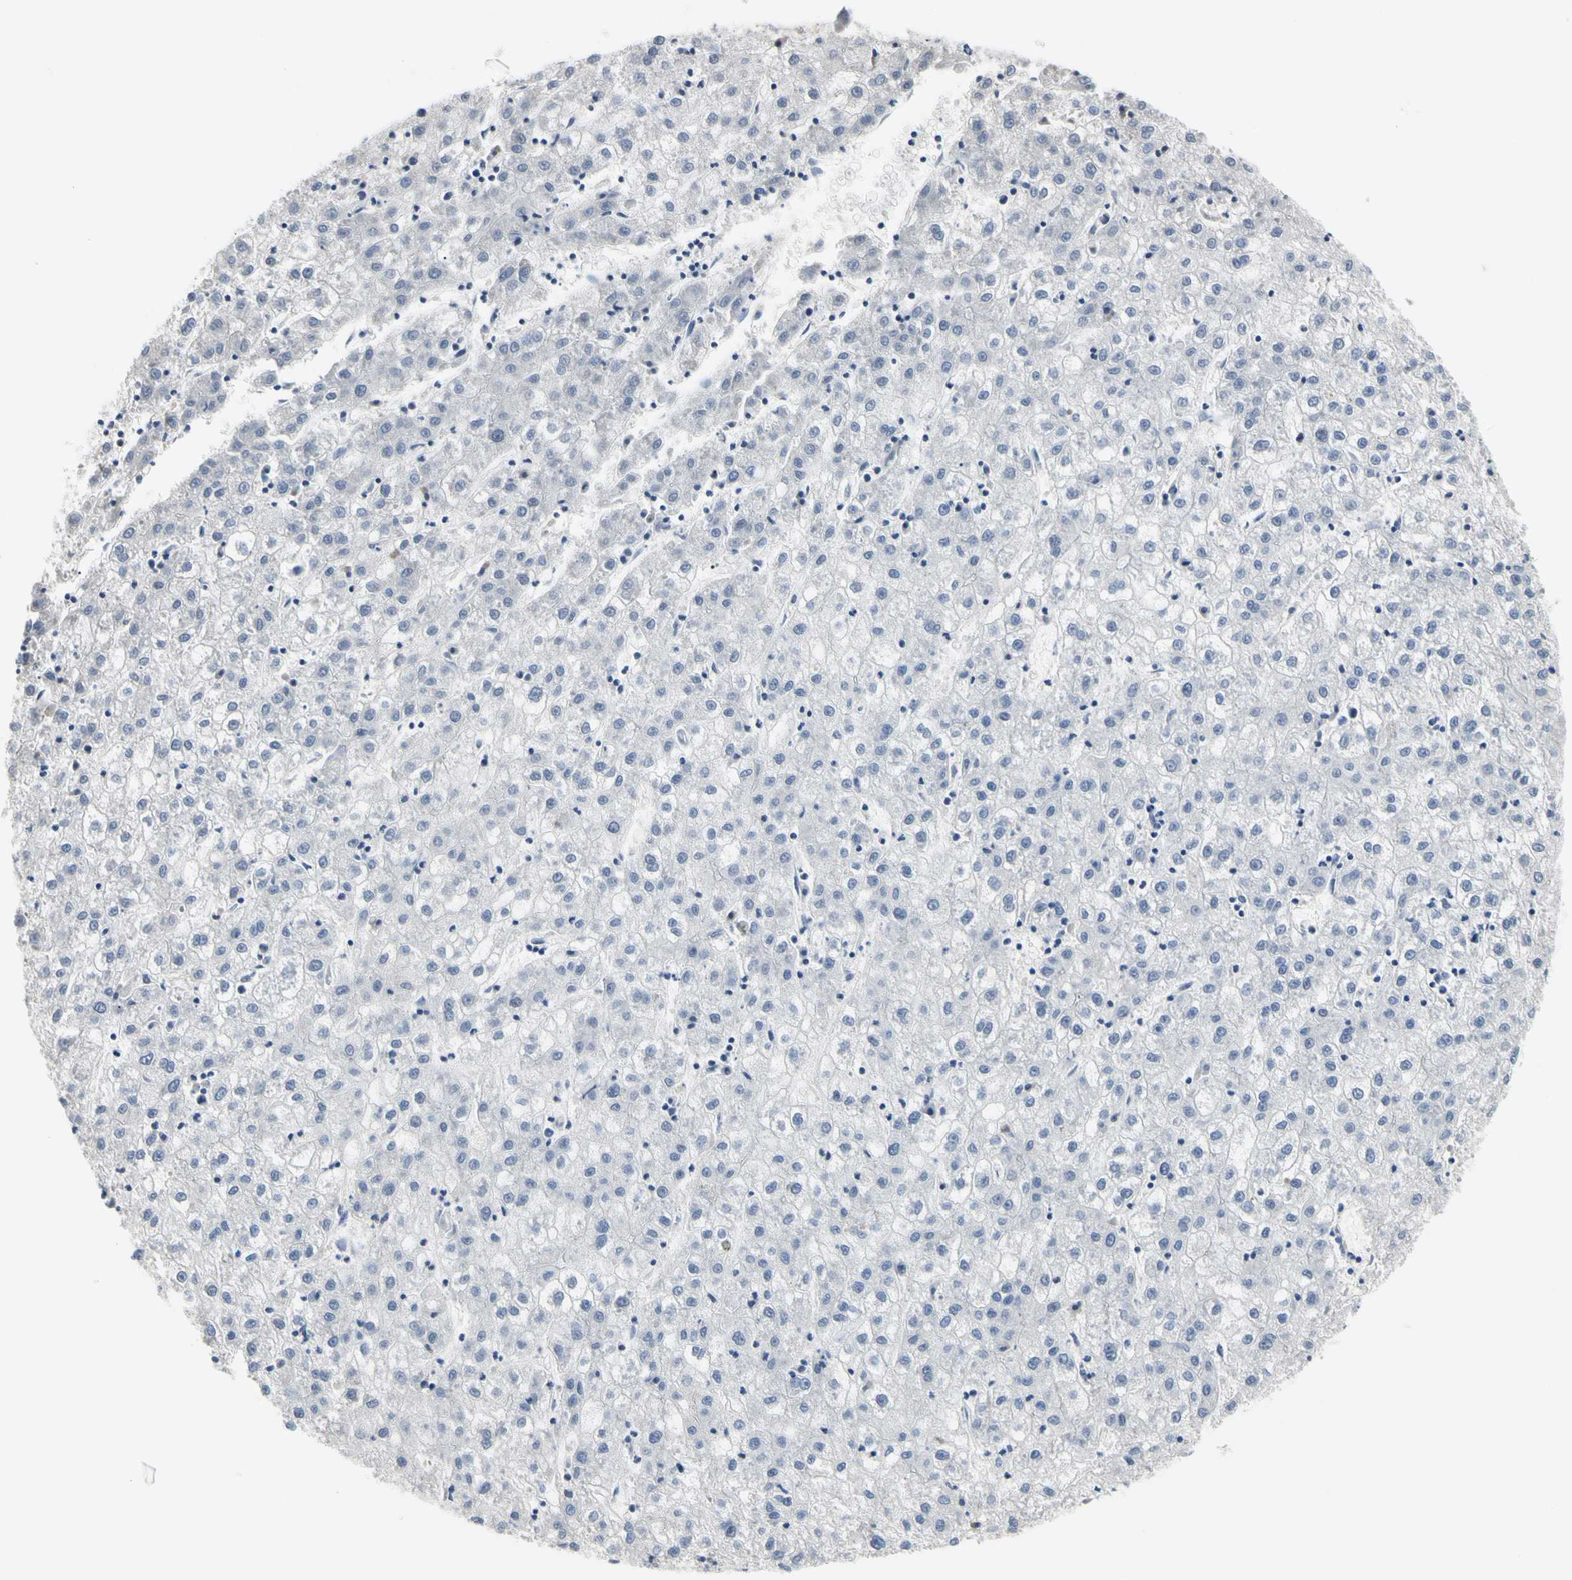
{"staining": {"intensity": "negative", "quantity": "none", "location": "none"}, "tissue": "liver cancer", "cell_type": "Tumor cells", "image_type": "cancer", "snomed": [{"axis": "morphology", "description": "Carcinoma, Hepatocellular, NOS"}, {"axis": "topography", "description": "Liver"}], "caption": "IHC micrograph of neoplastic tissue: human liver cancer (hepatocellular carcinoma) stained with DAB reveals no significant protein expression in tumor cells.", "gene": "ECRG4", "patient": {"sex": "male", "age": 72}}